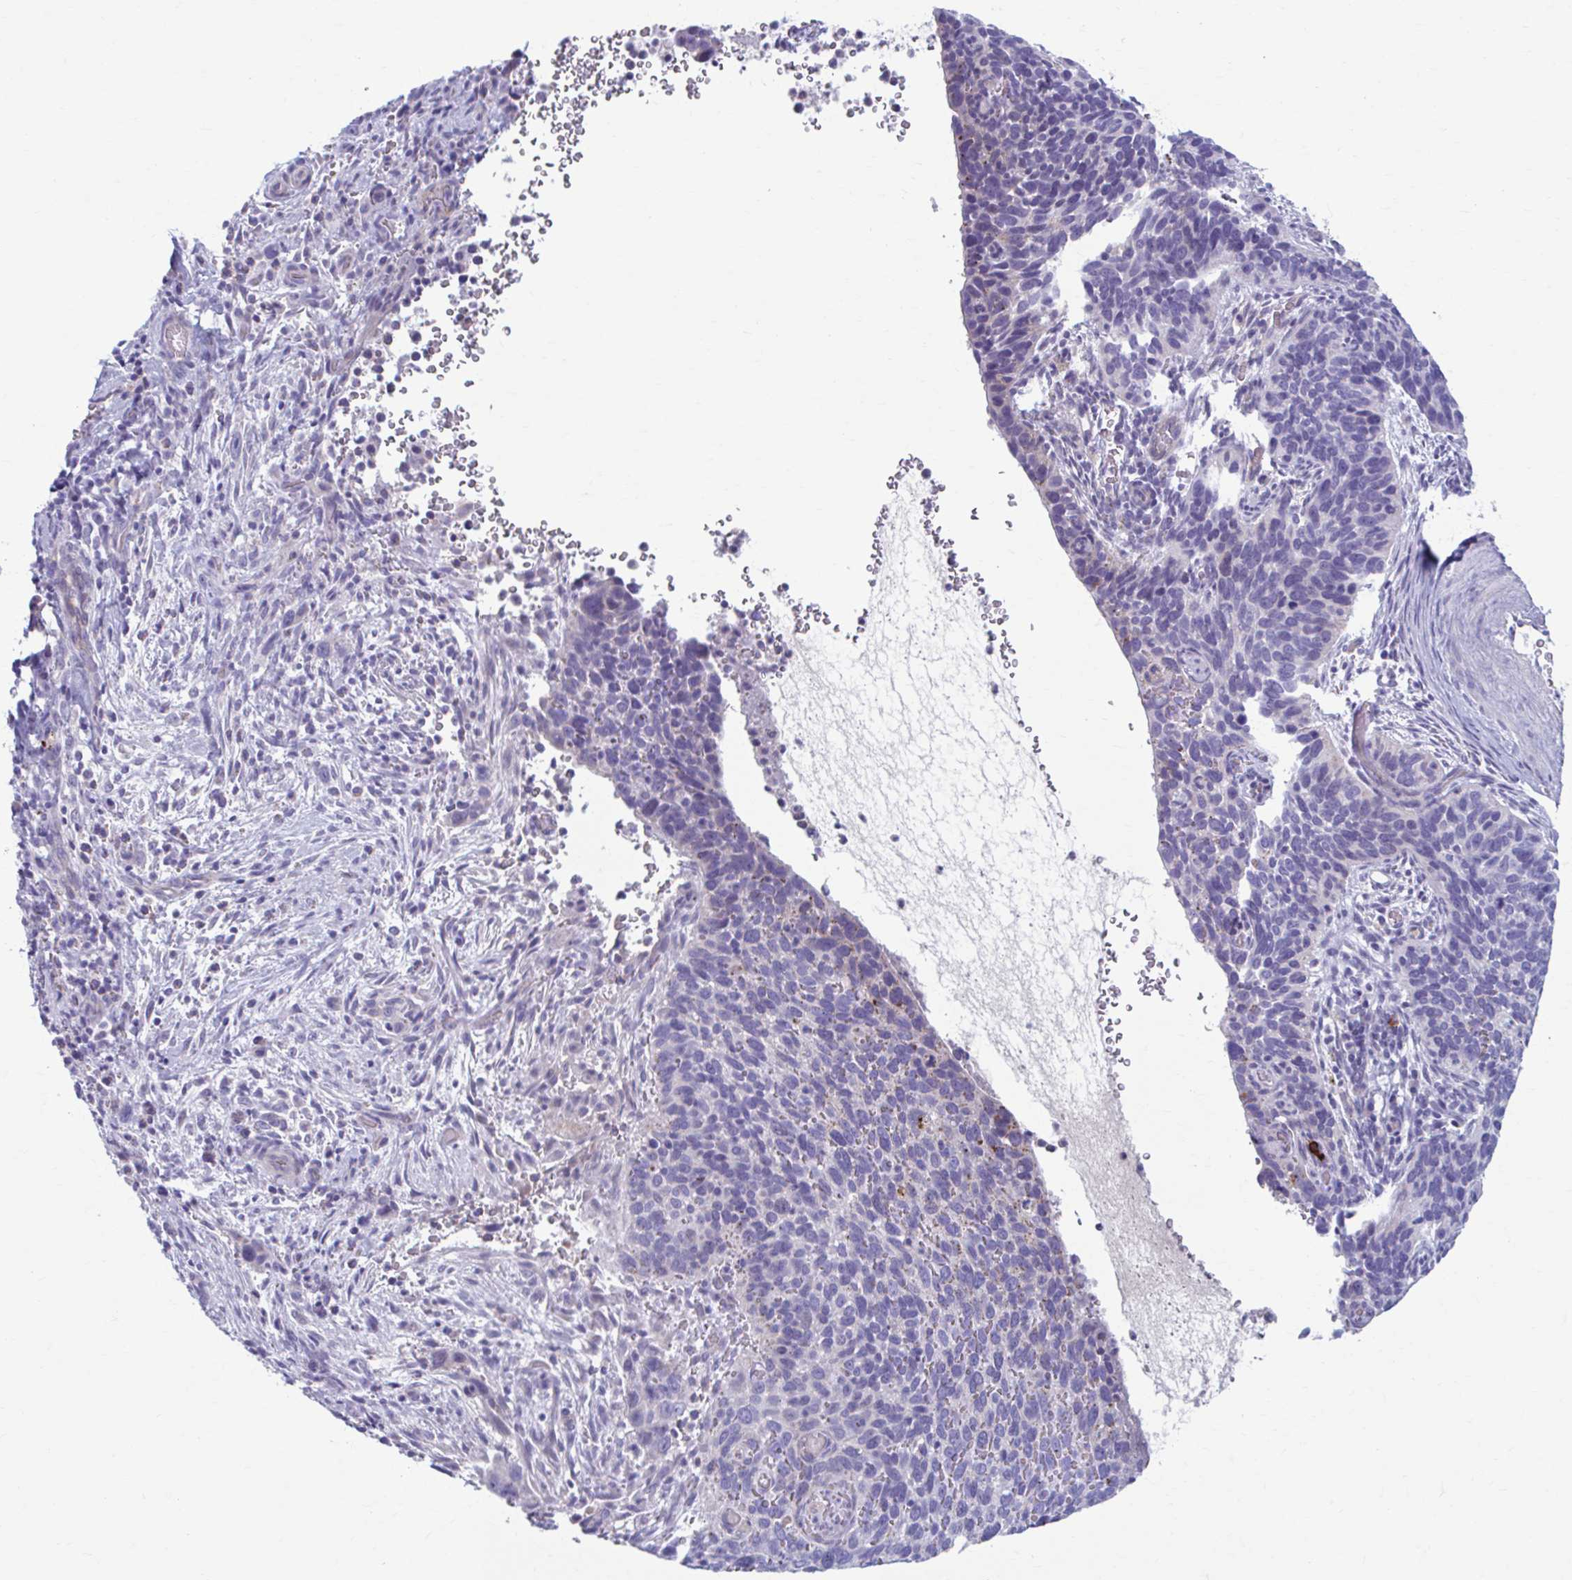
{"staining": {"intensity": "moderate", "quantity": "<25%", "location": "cytoplasmic/membranous"}, "tissue": "cervical cancer", "cell_type": "Tumor cells", "image_type": "cancer", "snomed": [{"axis": "morphology", "description": "Squamous cell carcinoma, NOS"}, {"axis": "topography", "description": "Cervix"}], "caption": "Cervical cancer (squamous cell carcinoma) stained for a protein reveals moderate cytoplasmic/membranous positivity in tumor cells.", "gene": "C12orf71", "patient": {"sex": "female", "age": 51}}